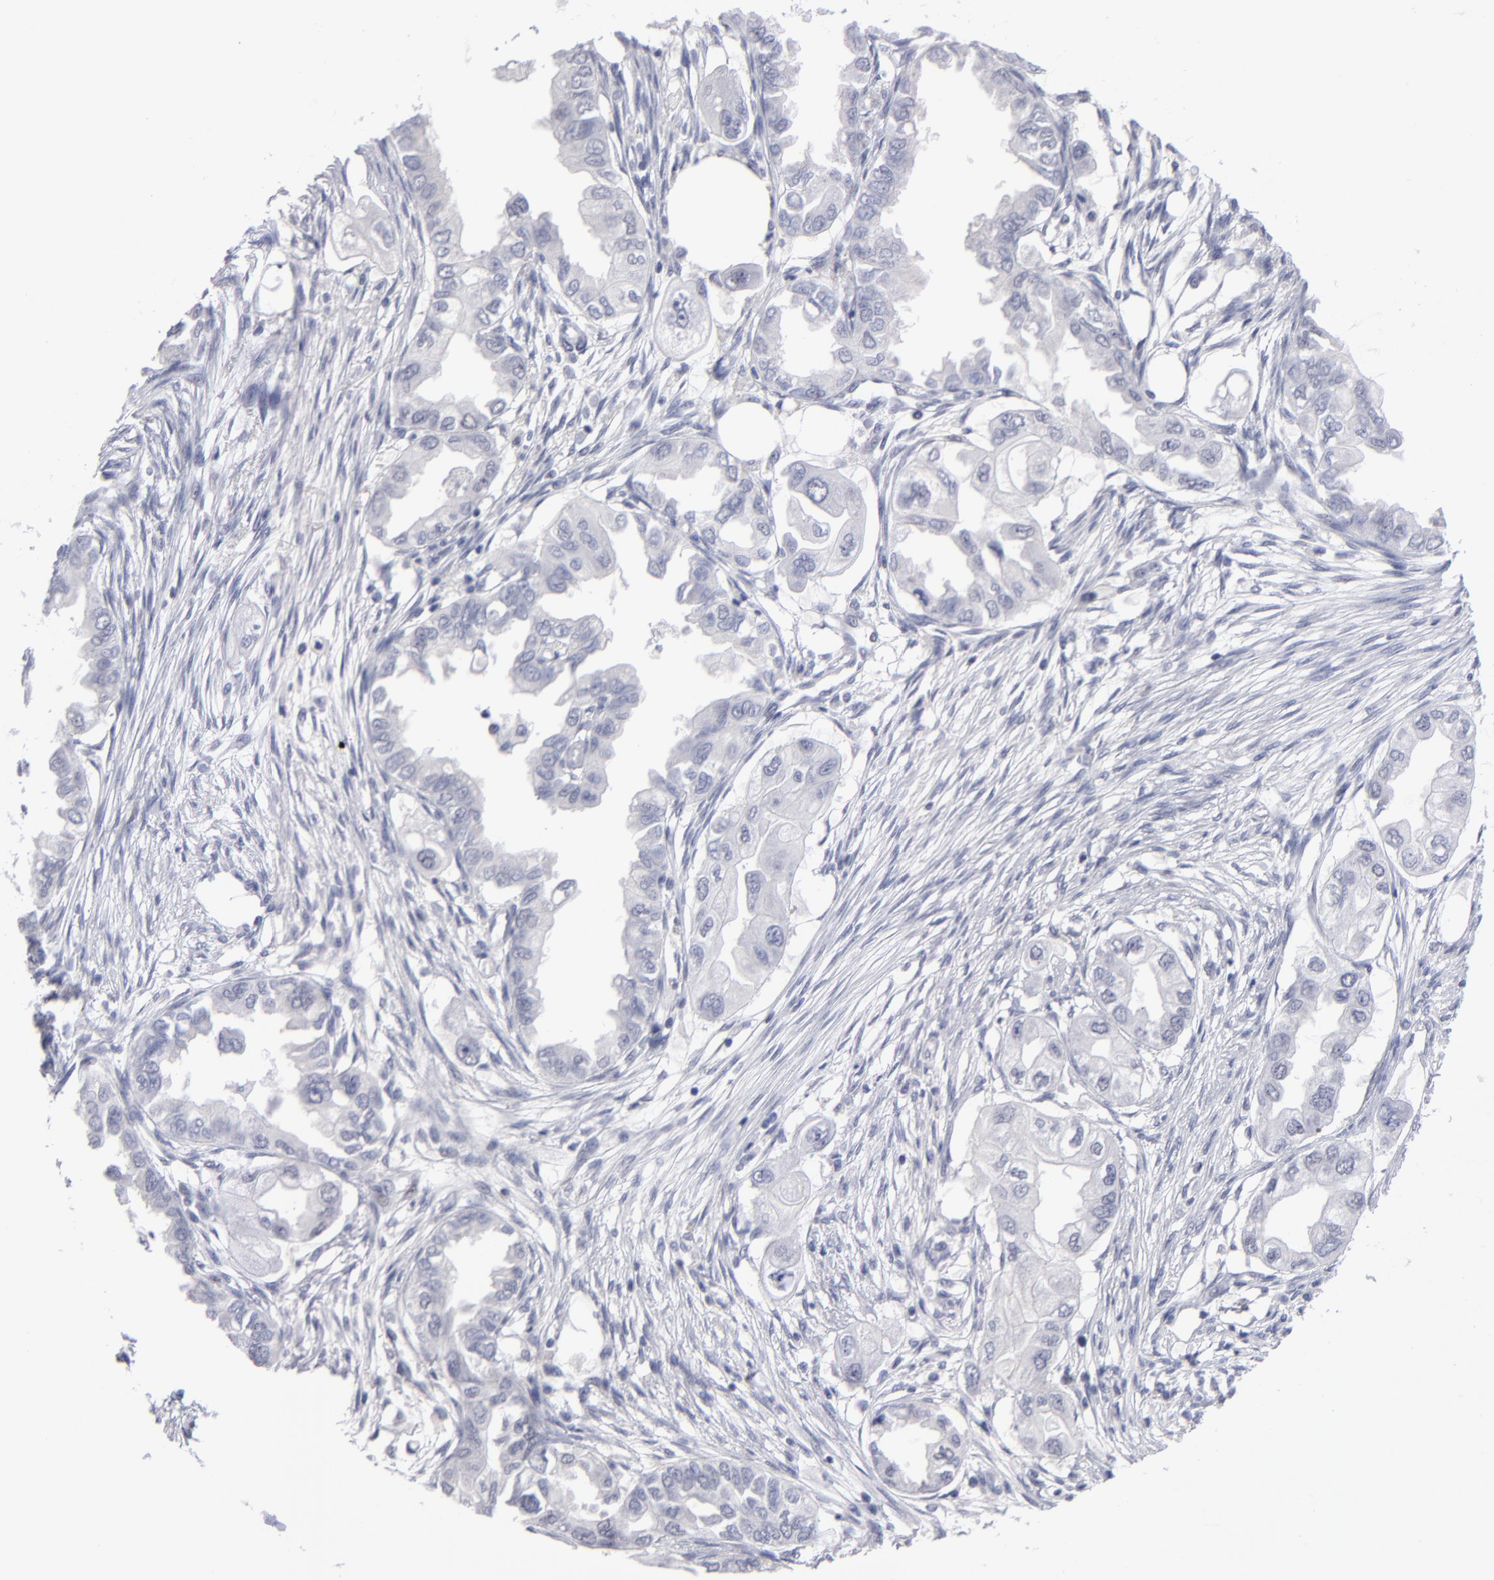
{"staining": {"intensity": "negative", "quantity": "none", "location": "none"}, "tissue": "endometrial cancer", "cell_type": "Tumor cells", "image_type": "cancer", "snomed": [{"axis": "morphology", "description": "Adenocarcinoma, NOS"}, {"axis": "topography", "description": "Endometrium"}], "caption": "IHC of adenocarcinoma (endometrial) exhibits no expression in tumor cells.", "gene": "TEX11", "patient": {"sex": "female", "age": 67}}